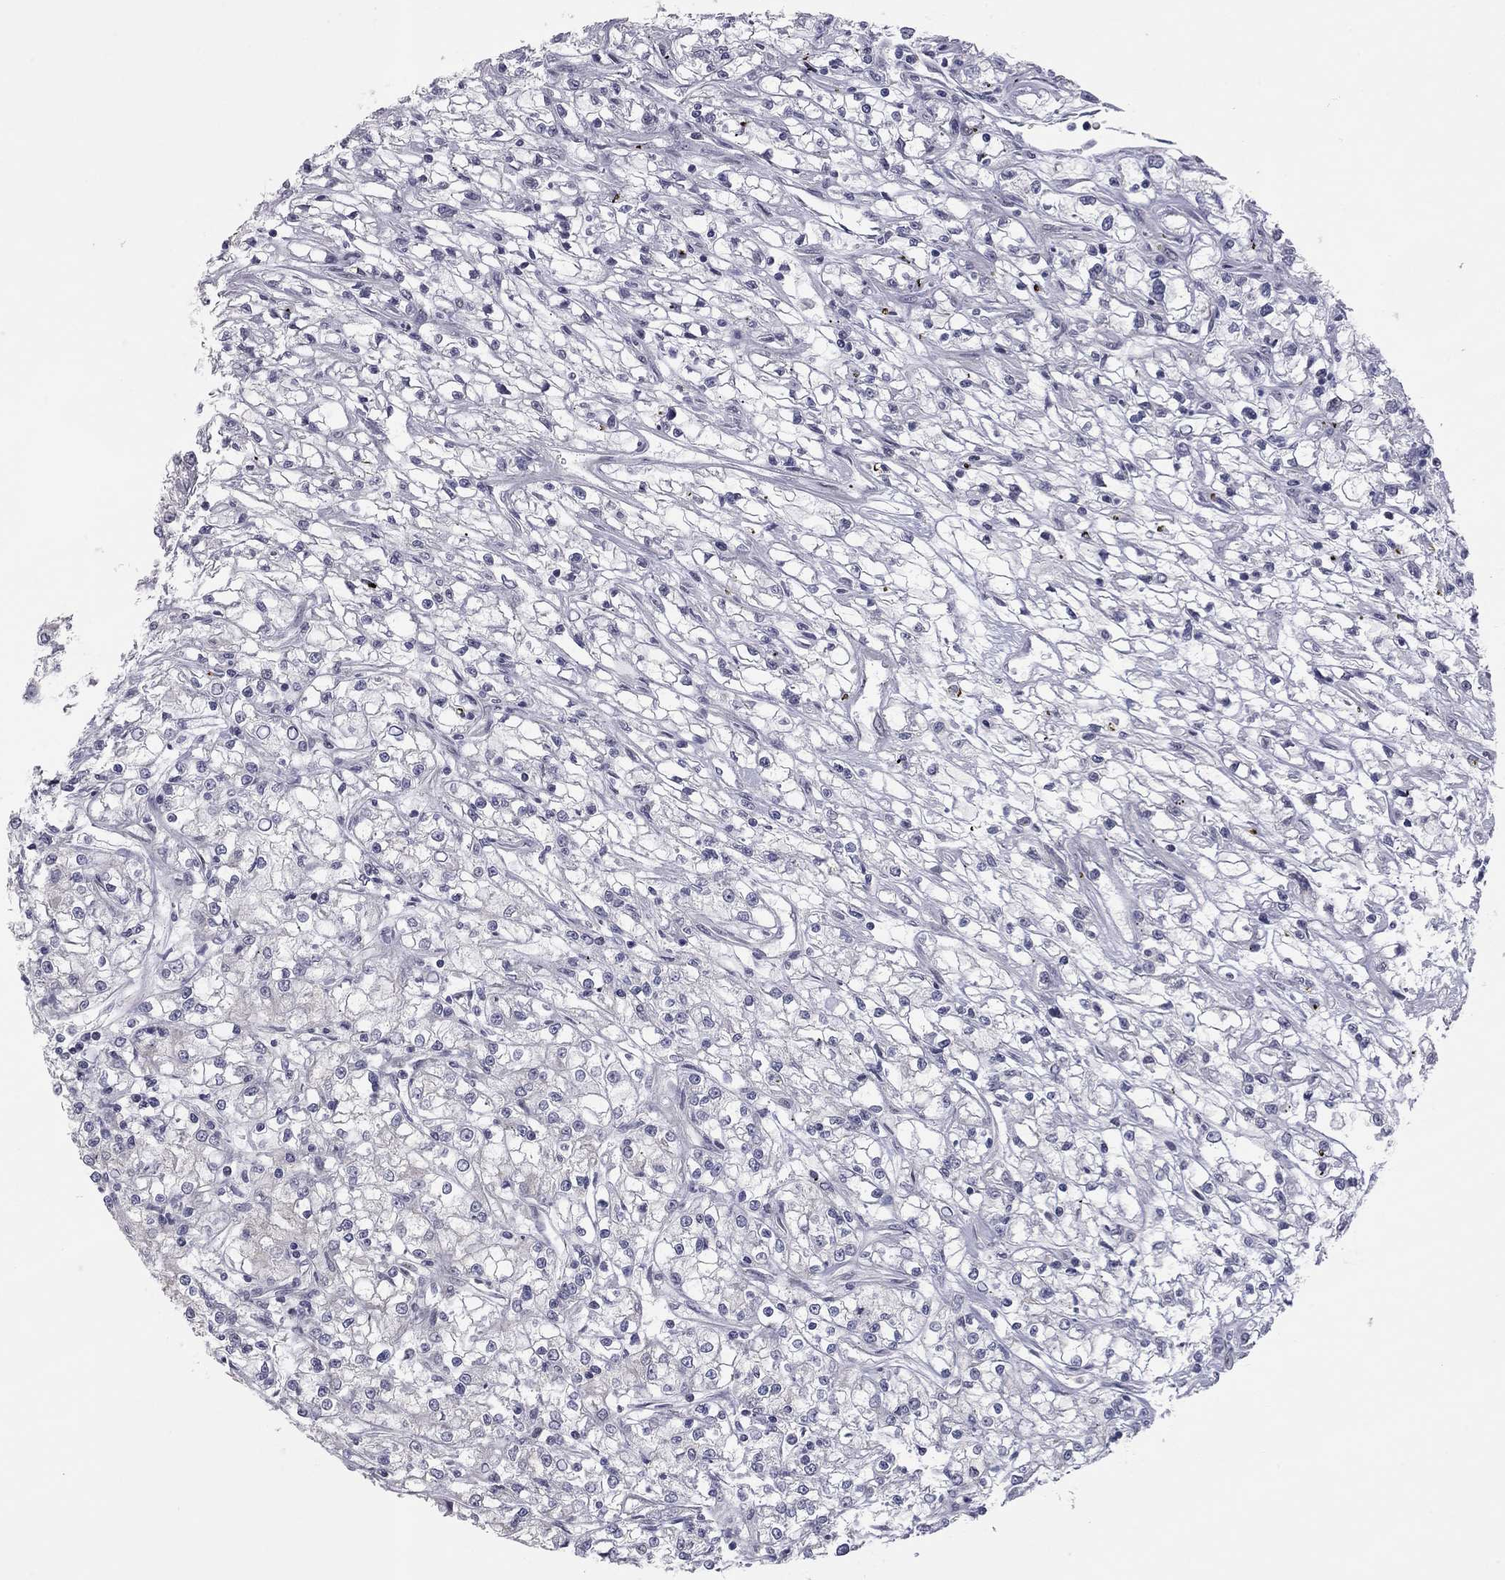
{"staining": {"intensity": "negative", "quantity": "none", "location": "none"}, "tissue": "renal cancer", "cell_type": "Tumor cells", "image_type": "cancer", "snomed": [{"axis": "morphology", "description": "Adenocarcinoma, NOS"}, {"axis": "topography", "description": "Kidney"}], "caption": "Image shows no protein positivity in tumor cells of renal adenocarcinoma tissue.", "gene": "MC3R", "patient": {"sex": "female", "age": 59}}